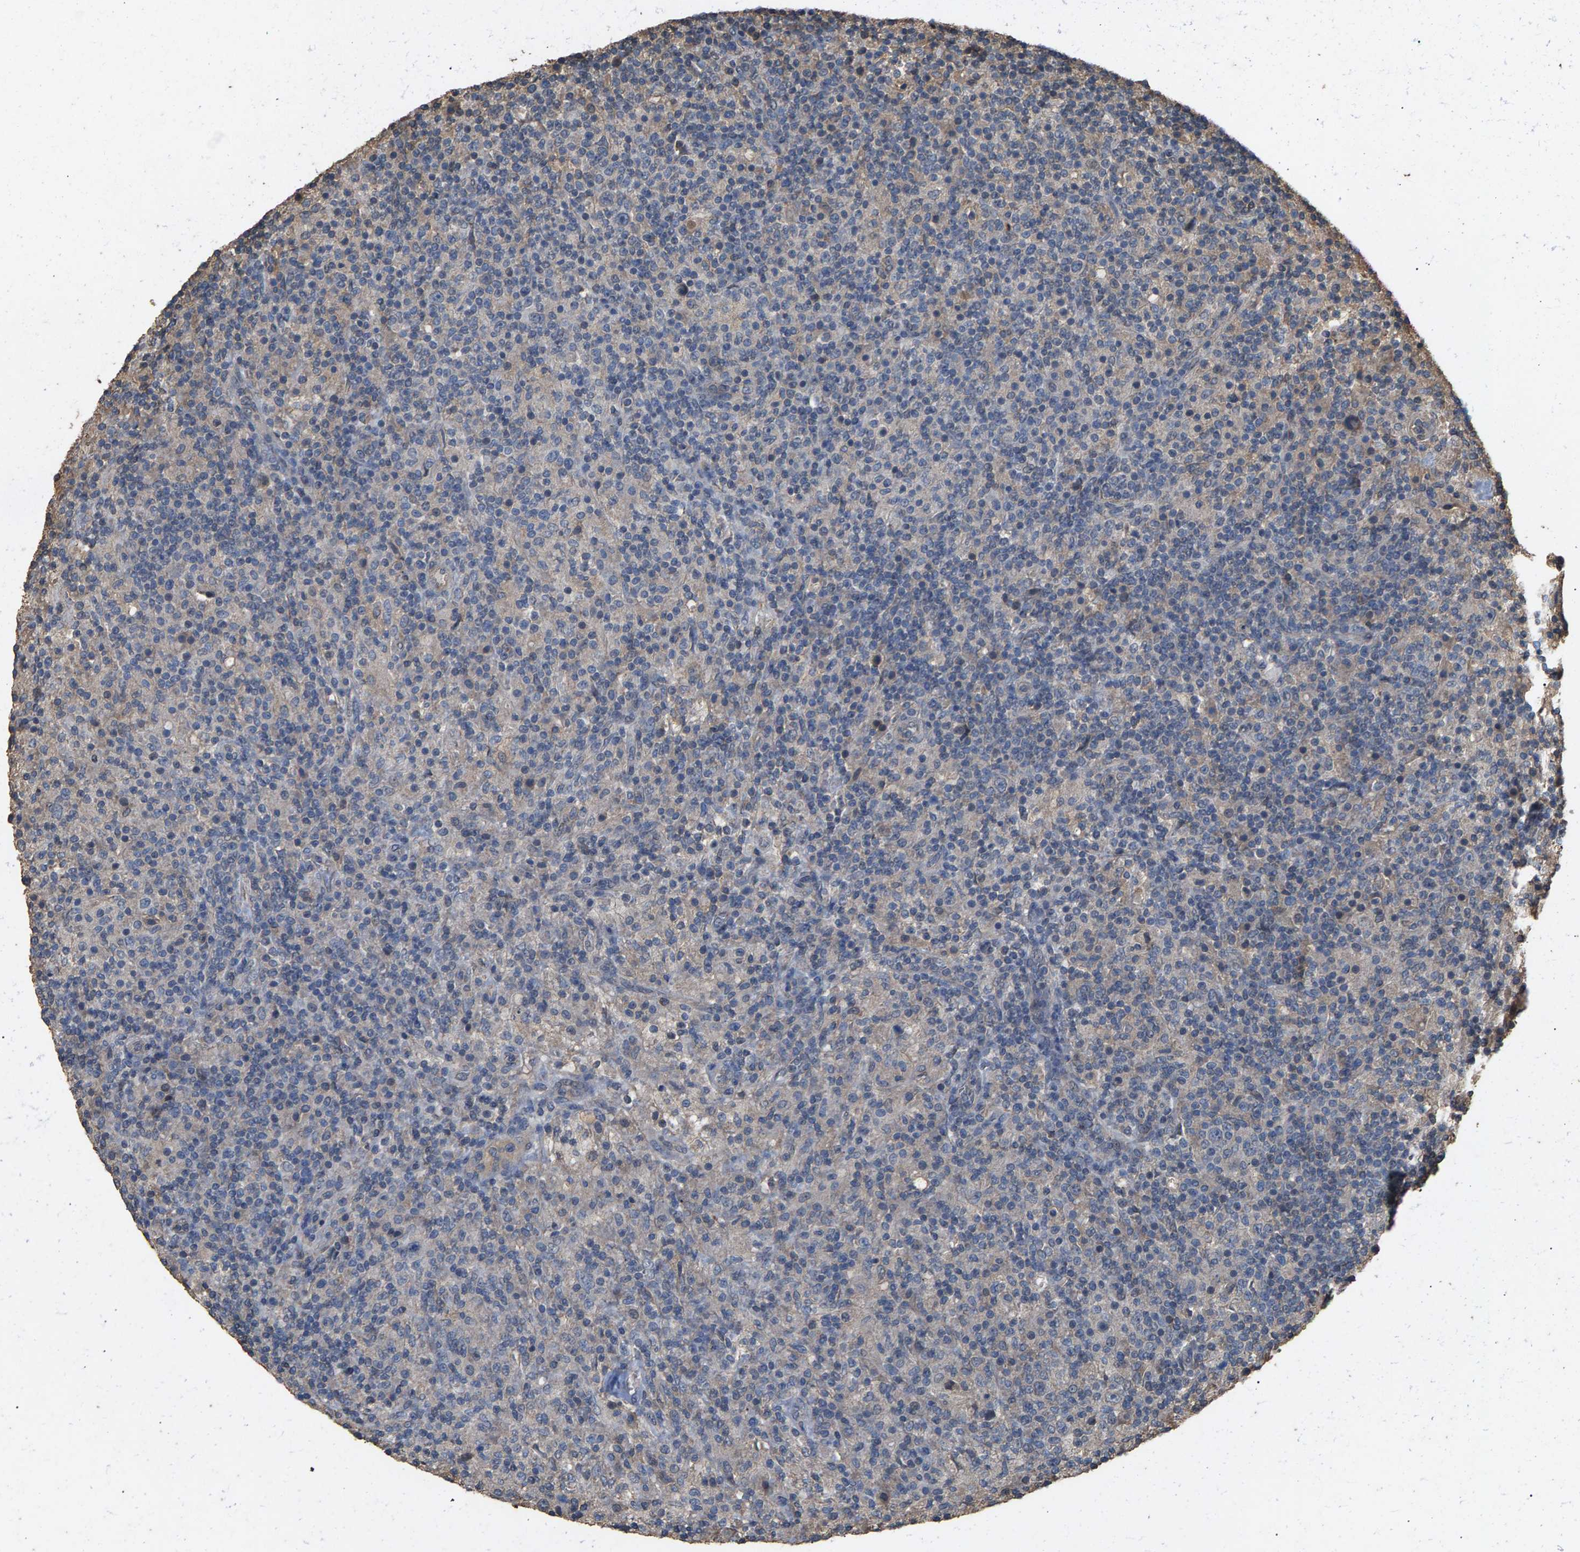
{"staining": {"intensity": "negative", "quantity": "none", "location": "none"}, "tissue": "lymphoma", "cell_type": "Tumor cells", "image_type": "cancer", "snomed": [{"axis": "morphology", "description": "Hodgkin's disease, NOS"}, {"axis": "topography", "description": "Lymph node"}], "caption": "IHC of lymphoma reveals no staining in tumor cells.", "gene": "HTRA3", "patient": {"sex": "male", "age": 70}}